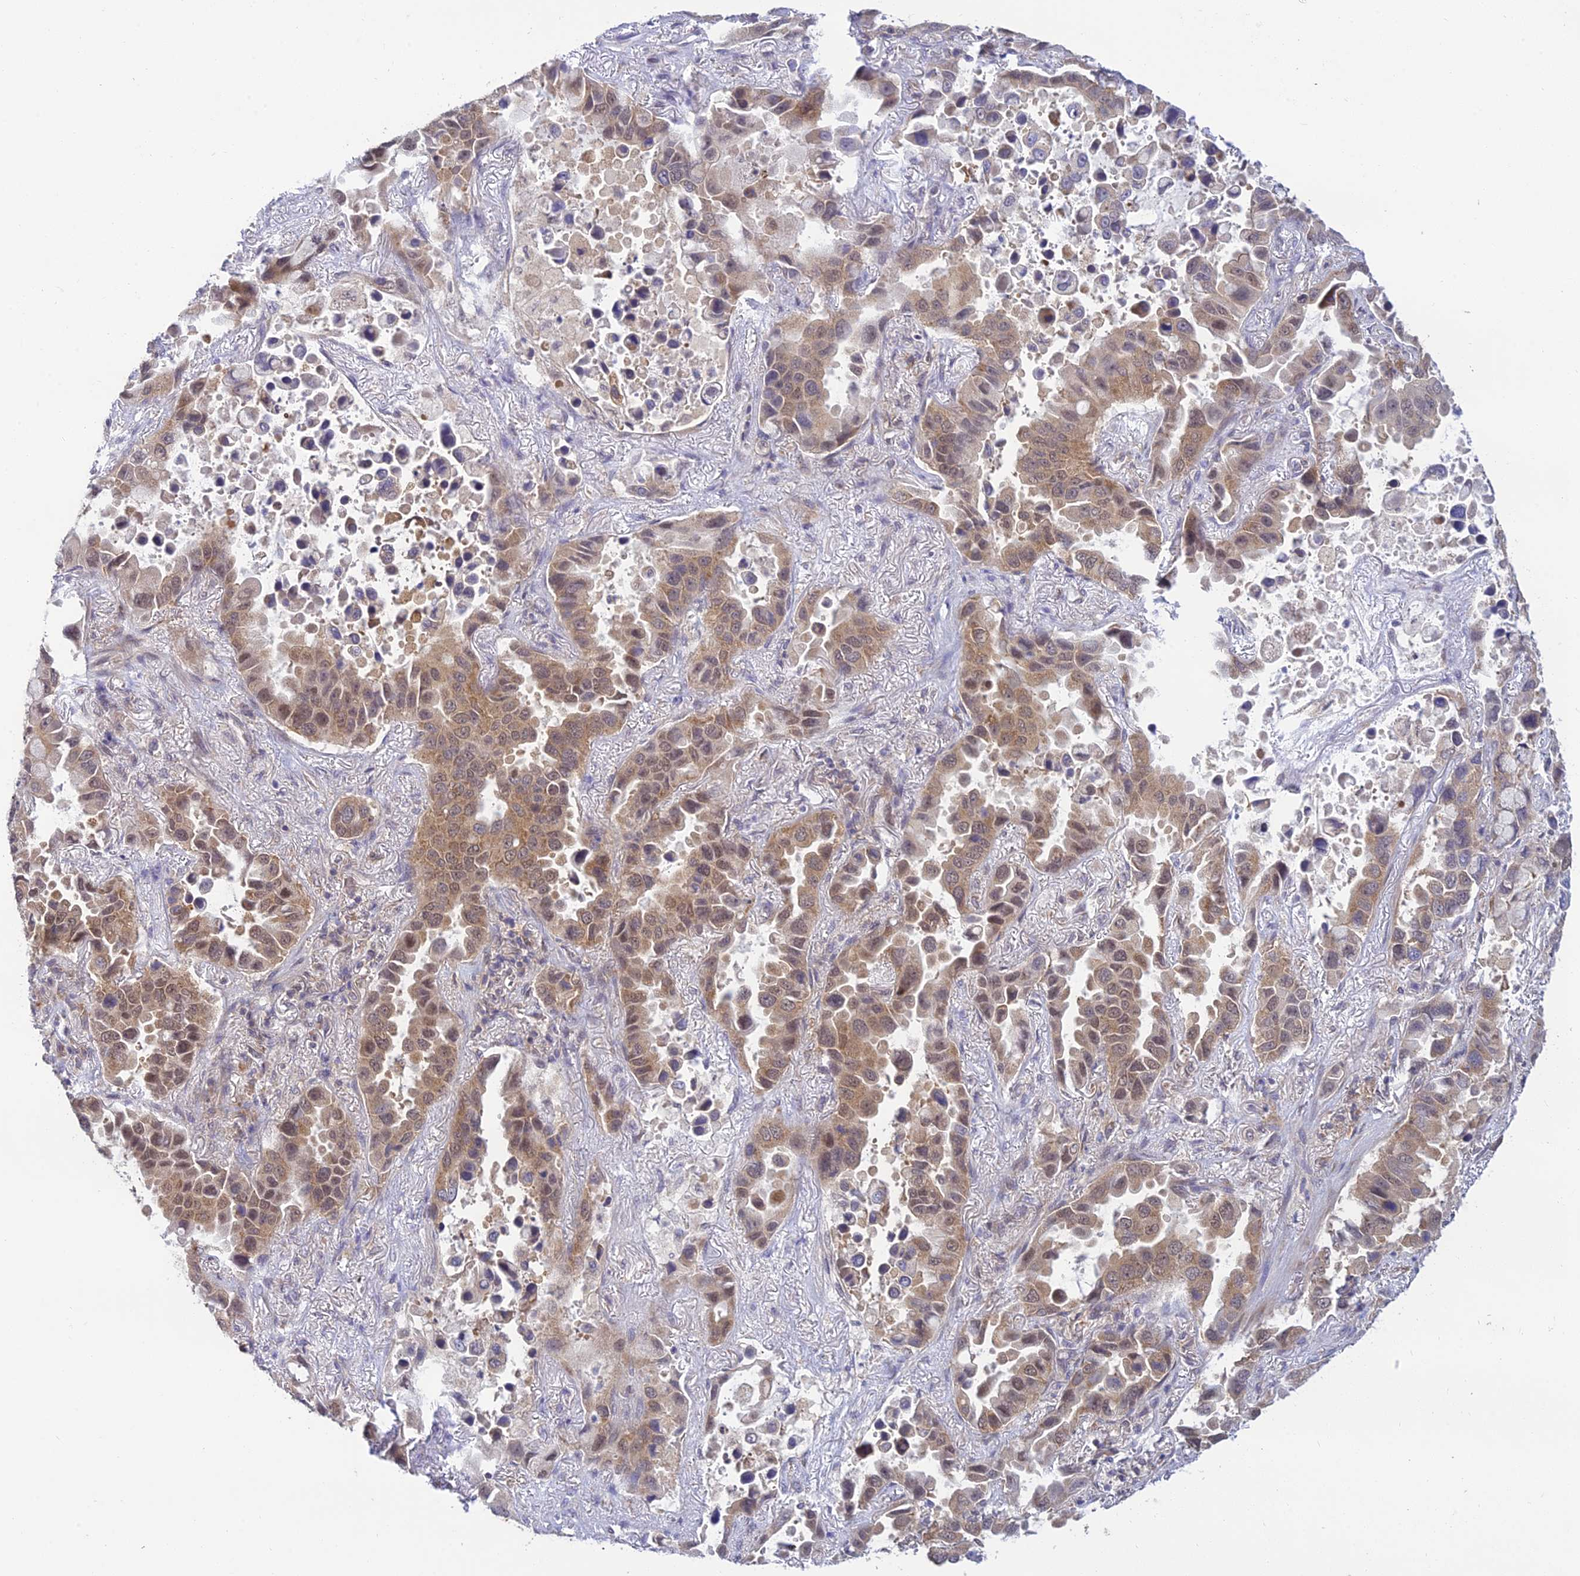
{"staining": {"intensity": "moderate", "quantity": ">75%", "location": "cytoplasmic/membranous,nuclear"}, "tissue": "lung cancer", "cell_type": "Tumor cells", "image_type": "cancer", "snomed": [{"axis": "morphology", "description": "Adenocarcinoma, NOS"}, {"axis": "topography", "description": "Lung"}], "caption": "Immunohistochemical staining of lung adenocarcinoma exhibits medium levels of moderate cytoplasmic/membranous and nuclear protein positivity in approximately >75% of tumor cells. Nuclei are stained in blue.", "gene": "SKIC8", "patient": {"sex": "male", "age": 64}}